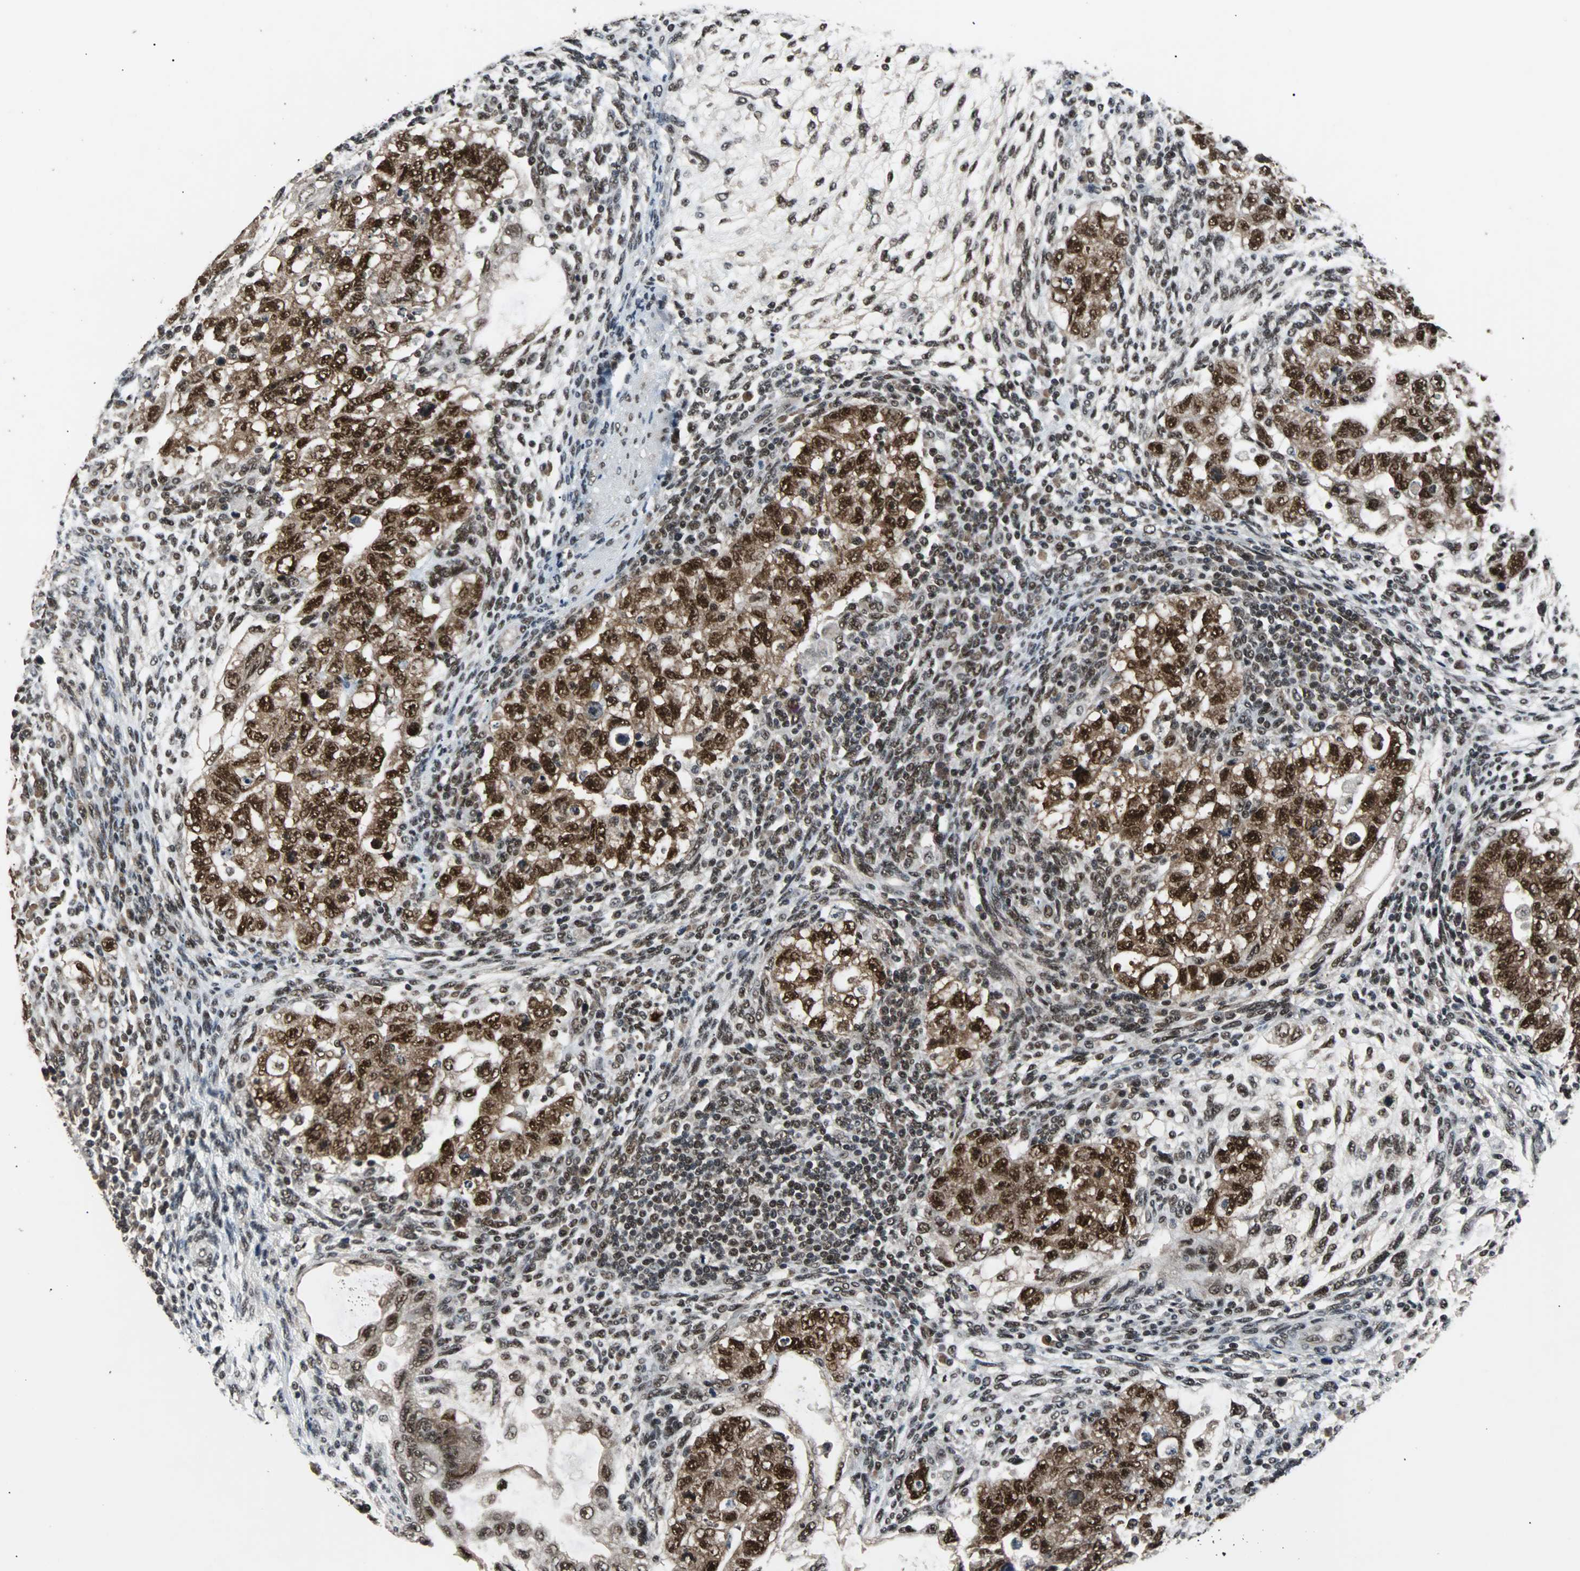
{"staining": {"intensity": "strong", "quantity": ">75%", "location": "nuclear"}, "tissue": "testis cancer", "cell_type": "Tumor cells", "image_type": "cancer", "snomed": [{"axis": "morphology", "description": "Normal tissue, NOS"}, {"axis": "morphology", "description": "Carcinoma, Embryonal, NOS"}, {"axis": "topography", "description": "Testis"}], "caption": "There is high levels of strong nuclear expression in tumor cells of testis cancer, as demonstrated by immunohistochemical staining (brown color).", "gene": "USP28", "patient": {"sex": "male", "age": 36}}